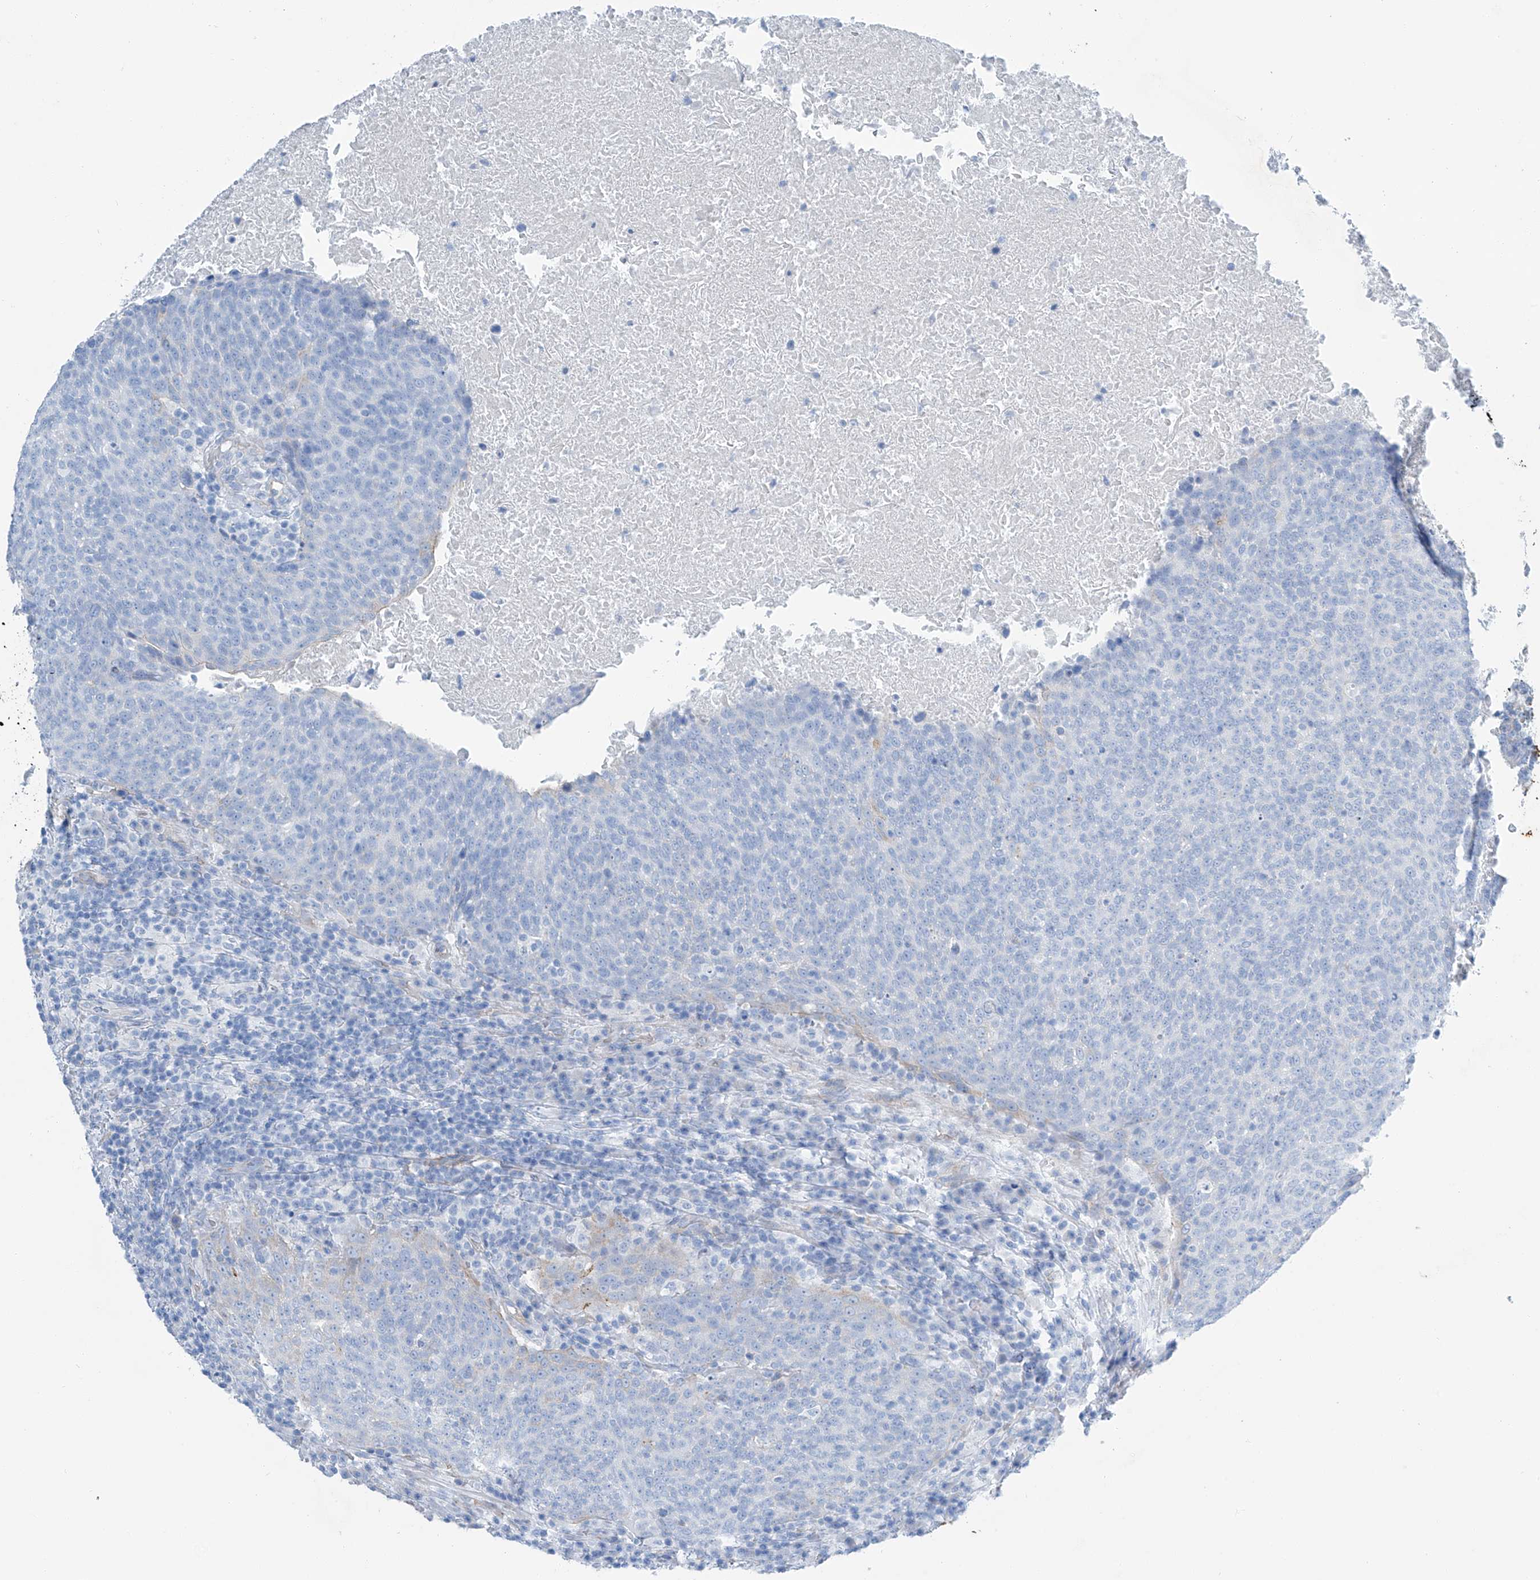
{"staining": {"intensity": "negative", "quantity": "none", "location": "none"}, "tissue": "head and neck cancer", "cell_type": "Tumor cells", "image_type": "cancer", "snomed": [{"axis": "morphology", "description": "Squamous cell carcinoma, NOS"}, {"axis": "morphology", "description": "Squamous cell carcinoma, metastatic, NOS"}, {"axis": "topography", "description": "Lymph node"}, {"axis": "topography", "description": "Head-Neck"}], "caption": "Protein analysis of head and neck cancer (squamous cell carcinoma) exhibits no significant positivity in tumor cells.", "gene": "MAGI1", "patient": {"sex": "male", "age": 62}}